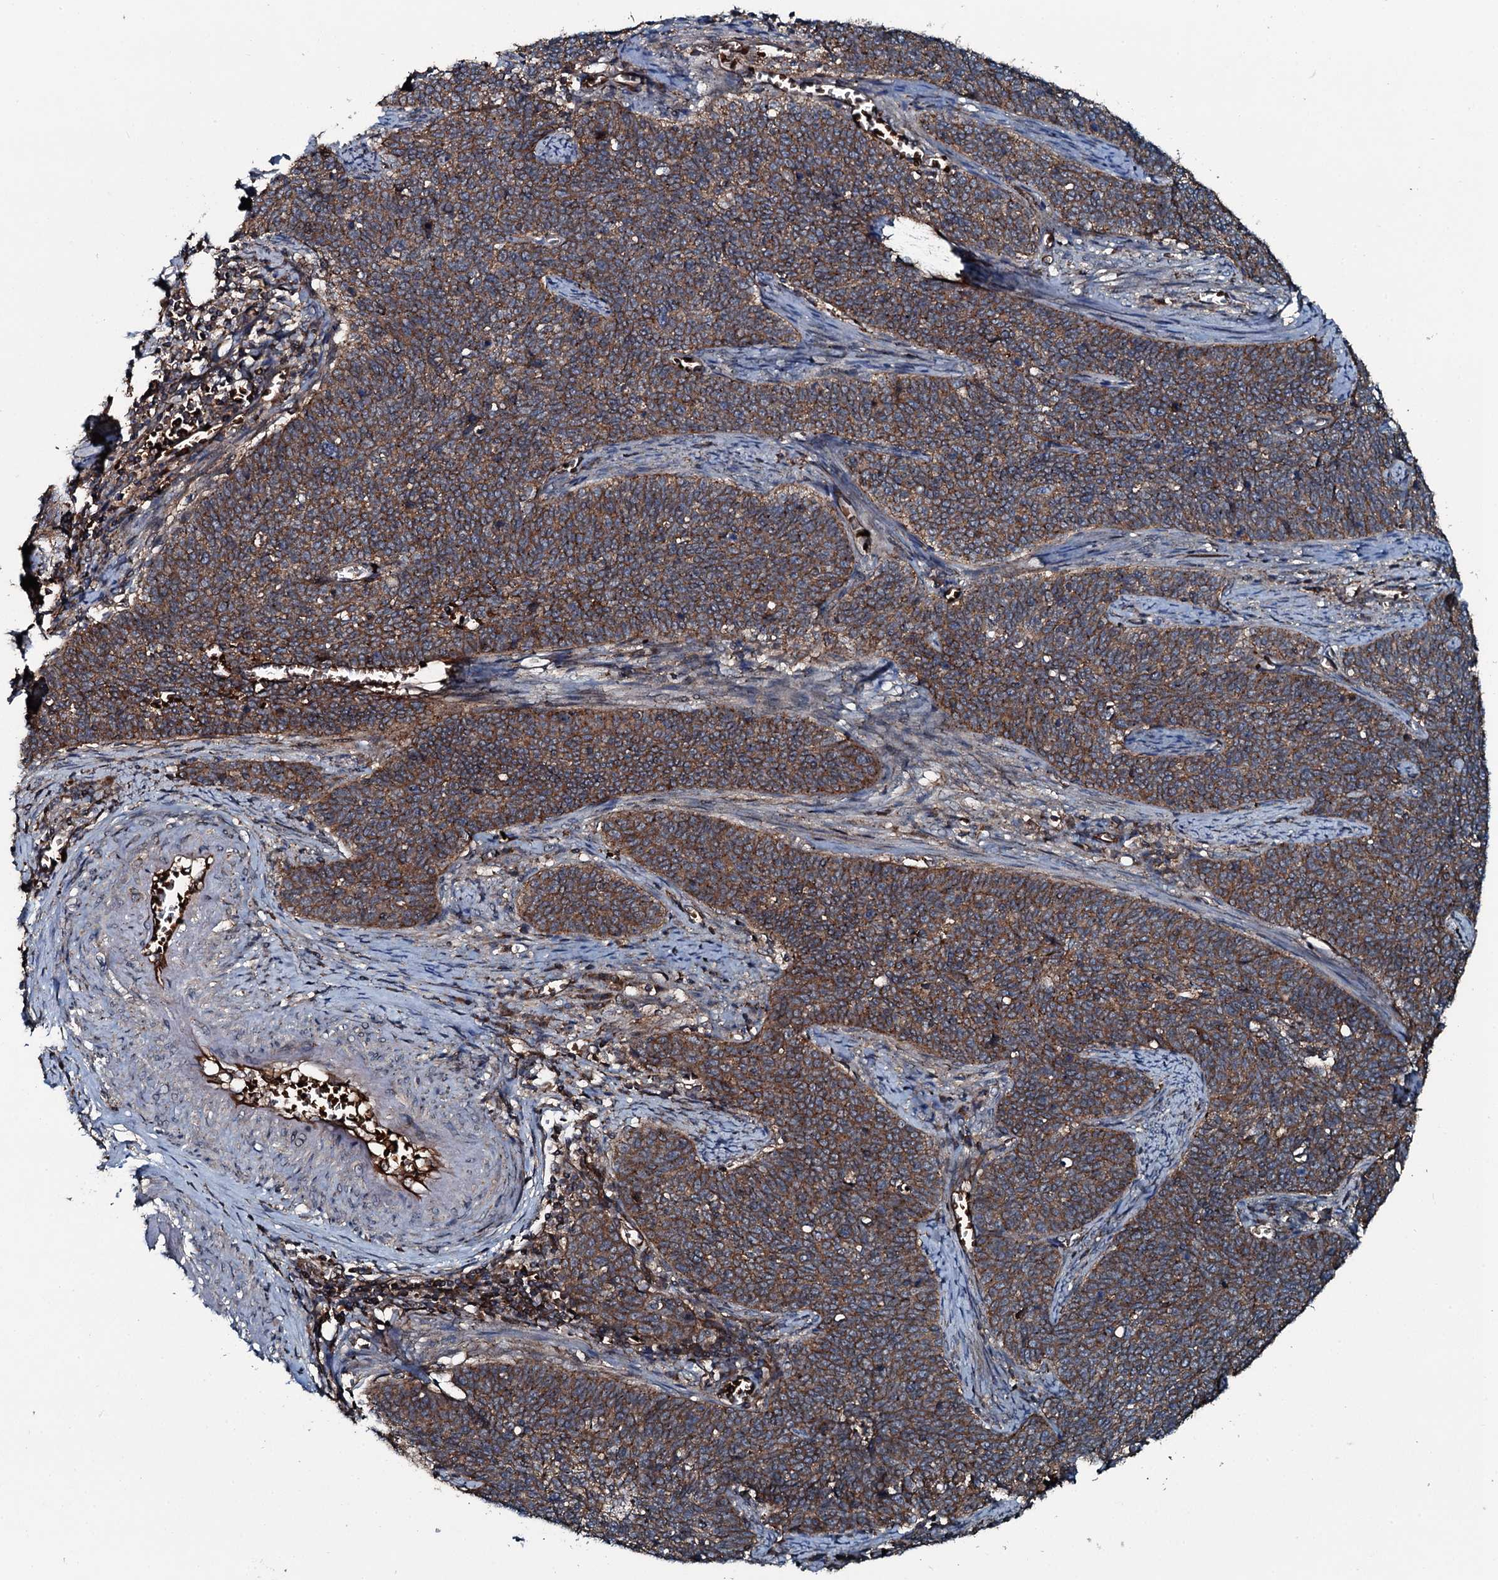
{"staining": {"intensity": "moderate", "quantity": ">75%", "location": "cytoplasmic/membranous"}, "tissue": "cervical cancer", "cell_type": "Tumor cells", "image_type": "cancer", "snomed": [{"axis": "morphology", "description": "Squamous cell carcinoma, NOS"}, {"axis": "topography", "description": "Cervix"}], "caption": "High-magnification brightfield microscopy of cervical squamous cell carcinoma stained with DAB (brown) and counterstained with hematoxylin (blue). tumor cells exhibit moderate cytoplasmic/membranous positivity is present in approximately>75% of cells.", "gene": "TRIM7", "patient": {"sex": "female", "age": 39}}